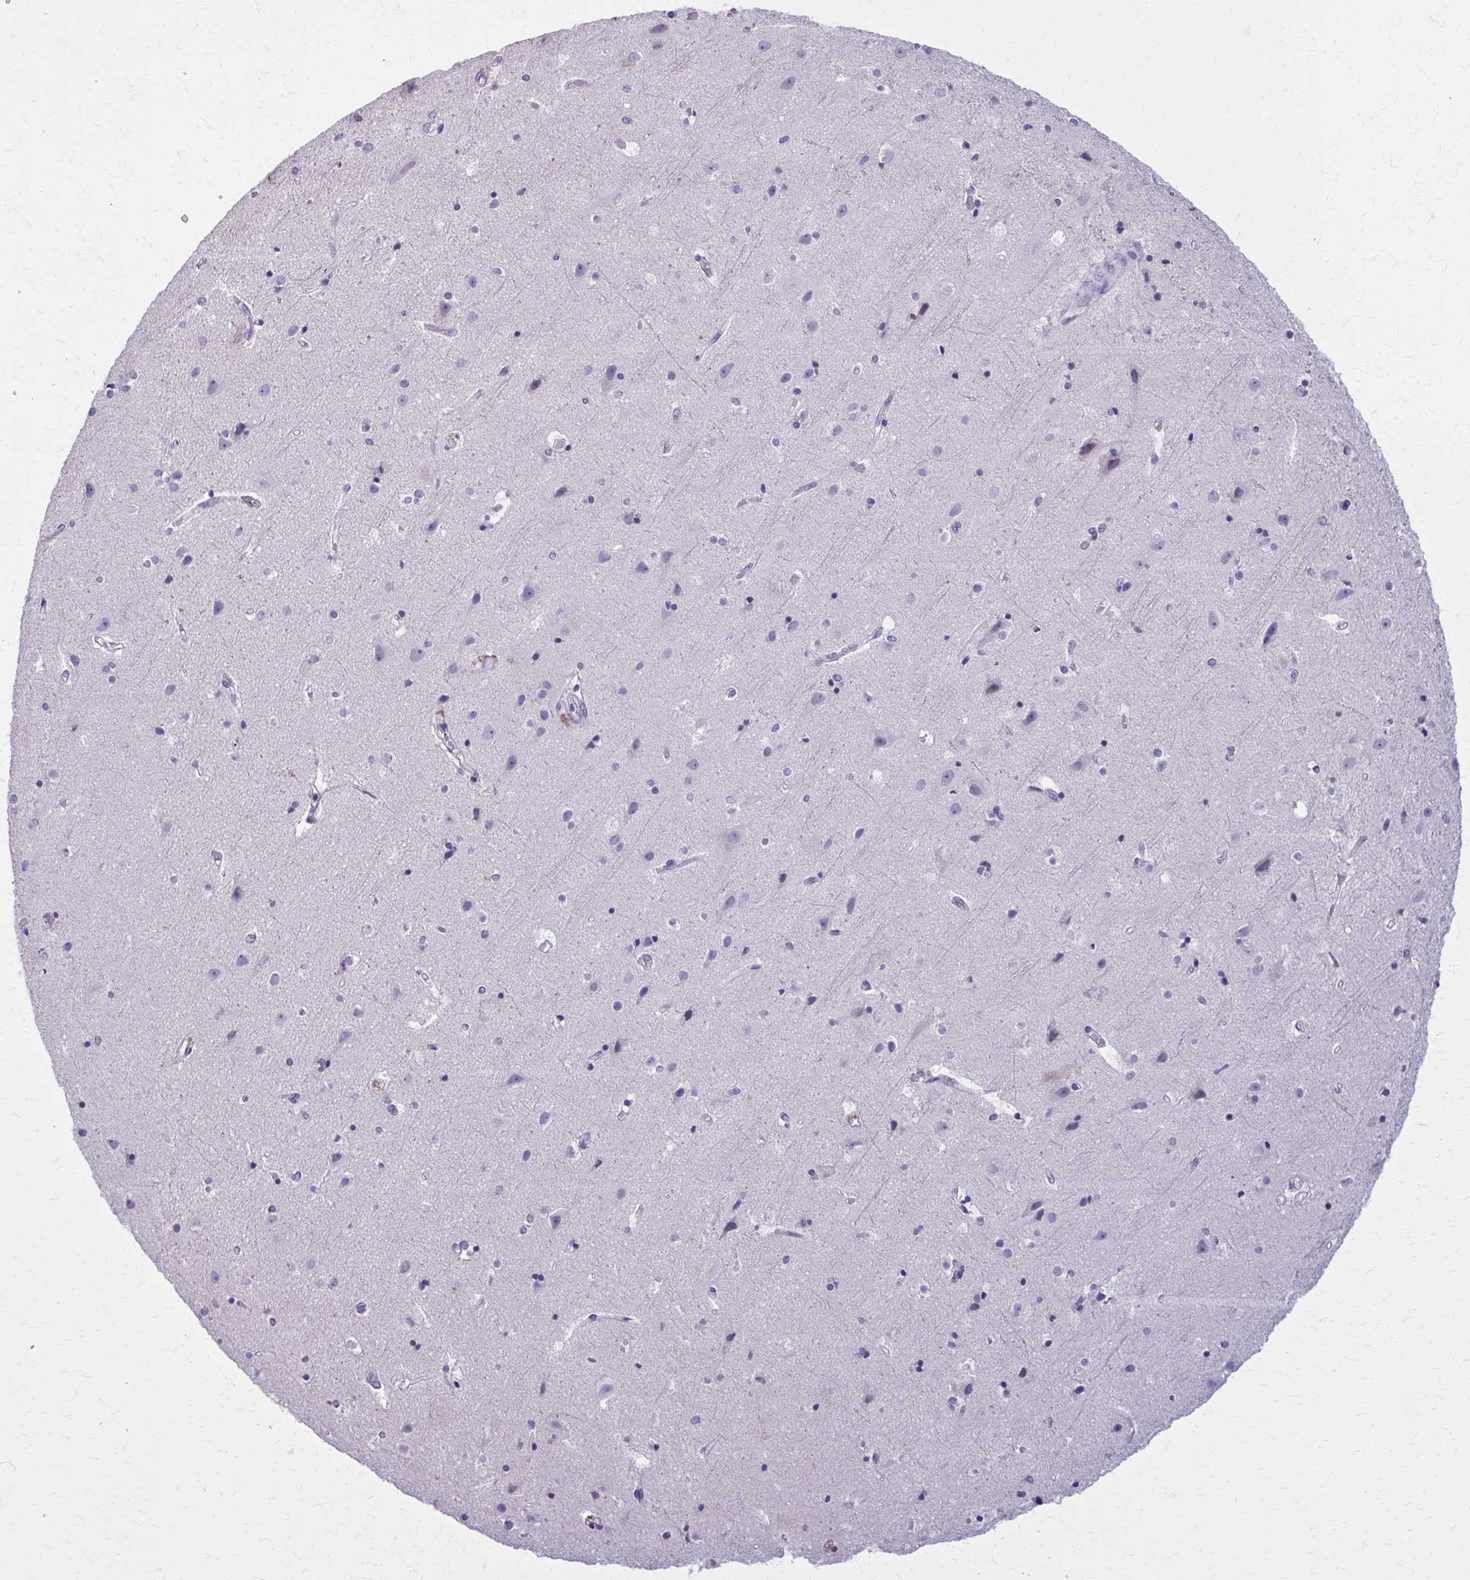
{"staining": {"intensity": "negative", "quantity": "none", "location": "none"}, "tissue": "cerebral cortex", "cell_type": "Endothelial cells", "image_type": "normal", "snomed": [{"axis": "morphology", "description": "Normal tissue, NOS"}, {"axis": "topography", "description": "Cerebral cortex"}], "caption": "There is no significant staining in endothelial cells of cerebral cortex.", "gene": "OR4A47", "patient": {"sex": "female", "age": 52}}